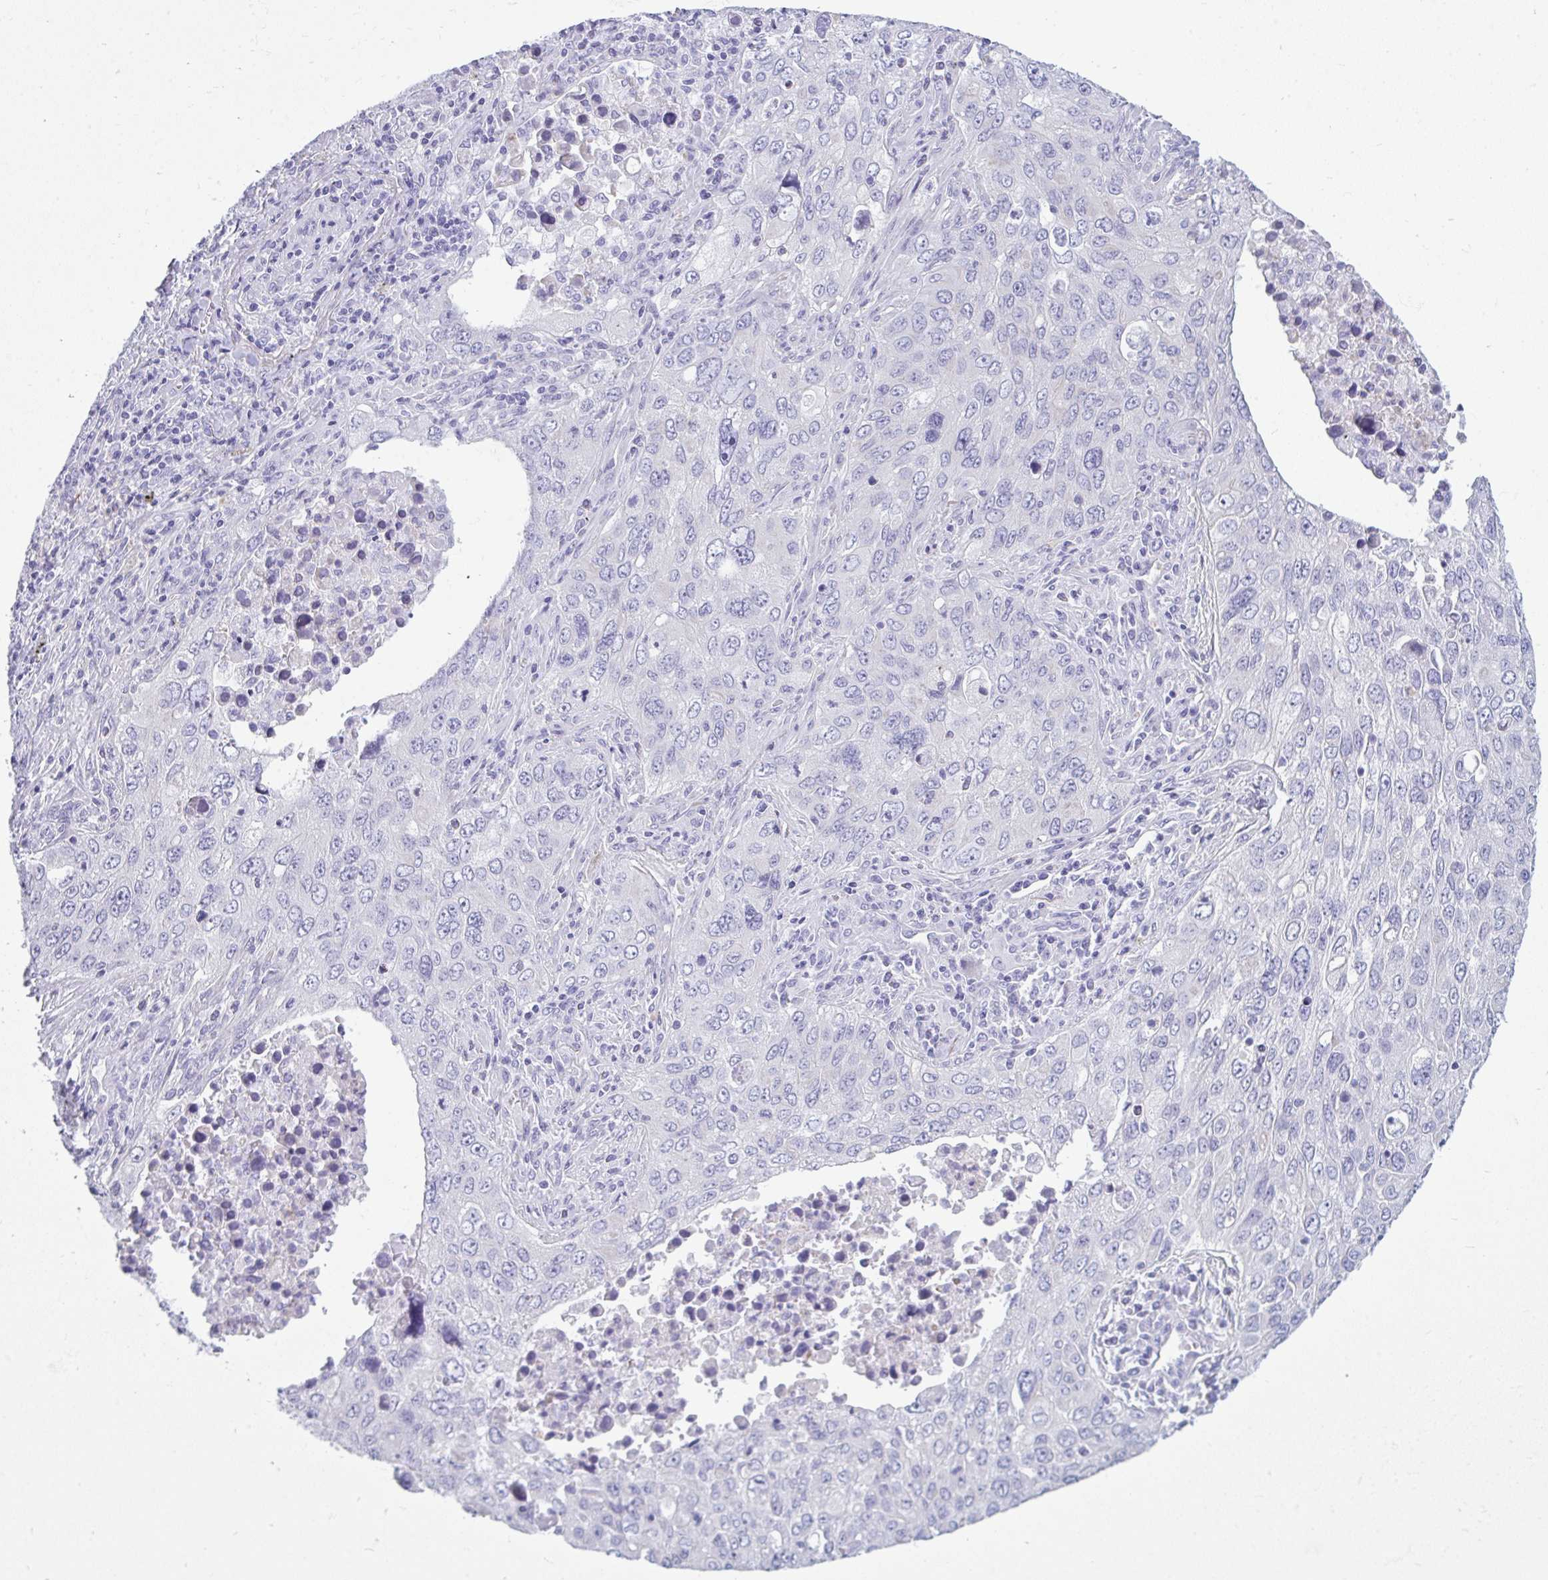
{"staining": {"intensity": "negative", "quantity": "none", "location": "none"}, "tissue": "lung cancer", "cell_type": "Tumor cells", "image_type": "cancer", "snomed": [{"axis": "morphology", "description": "Adenocarcinoma, NOS"}, {"axis": "morphology", "description": "Adenocarcinoma, metastatic, NOS"}, {"axis": "topography", "description": "Lymph node"}, {"axis": "topography", "description": "Lung"}], "caption": "IHC of human lung metastatic adenocarcinoma shows no positivity in tumor cells. (DAB immunohistochemistry (IHC) visualized using brightfield microscopy, high magnification).", "gene": "MYH10", "patient": {"sex": "female", "age": 42}}